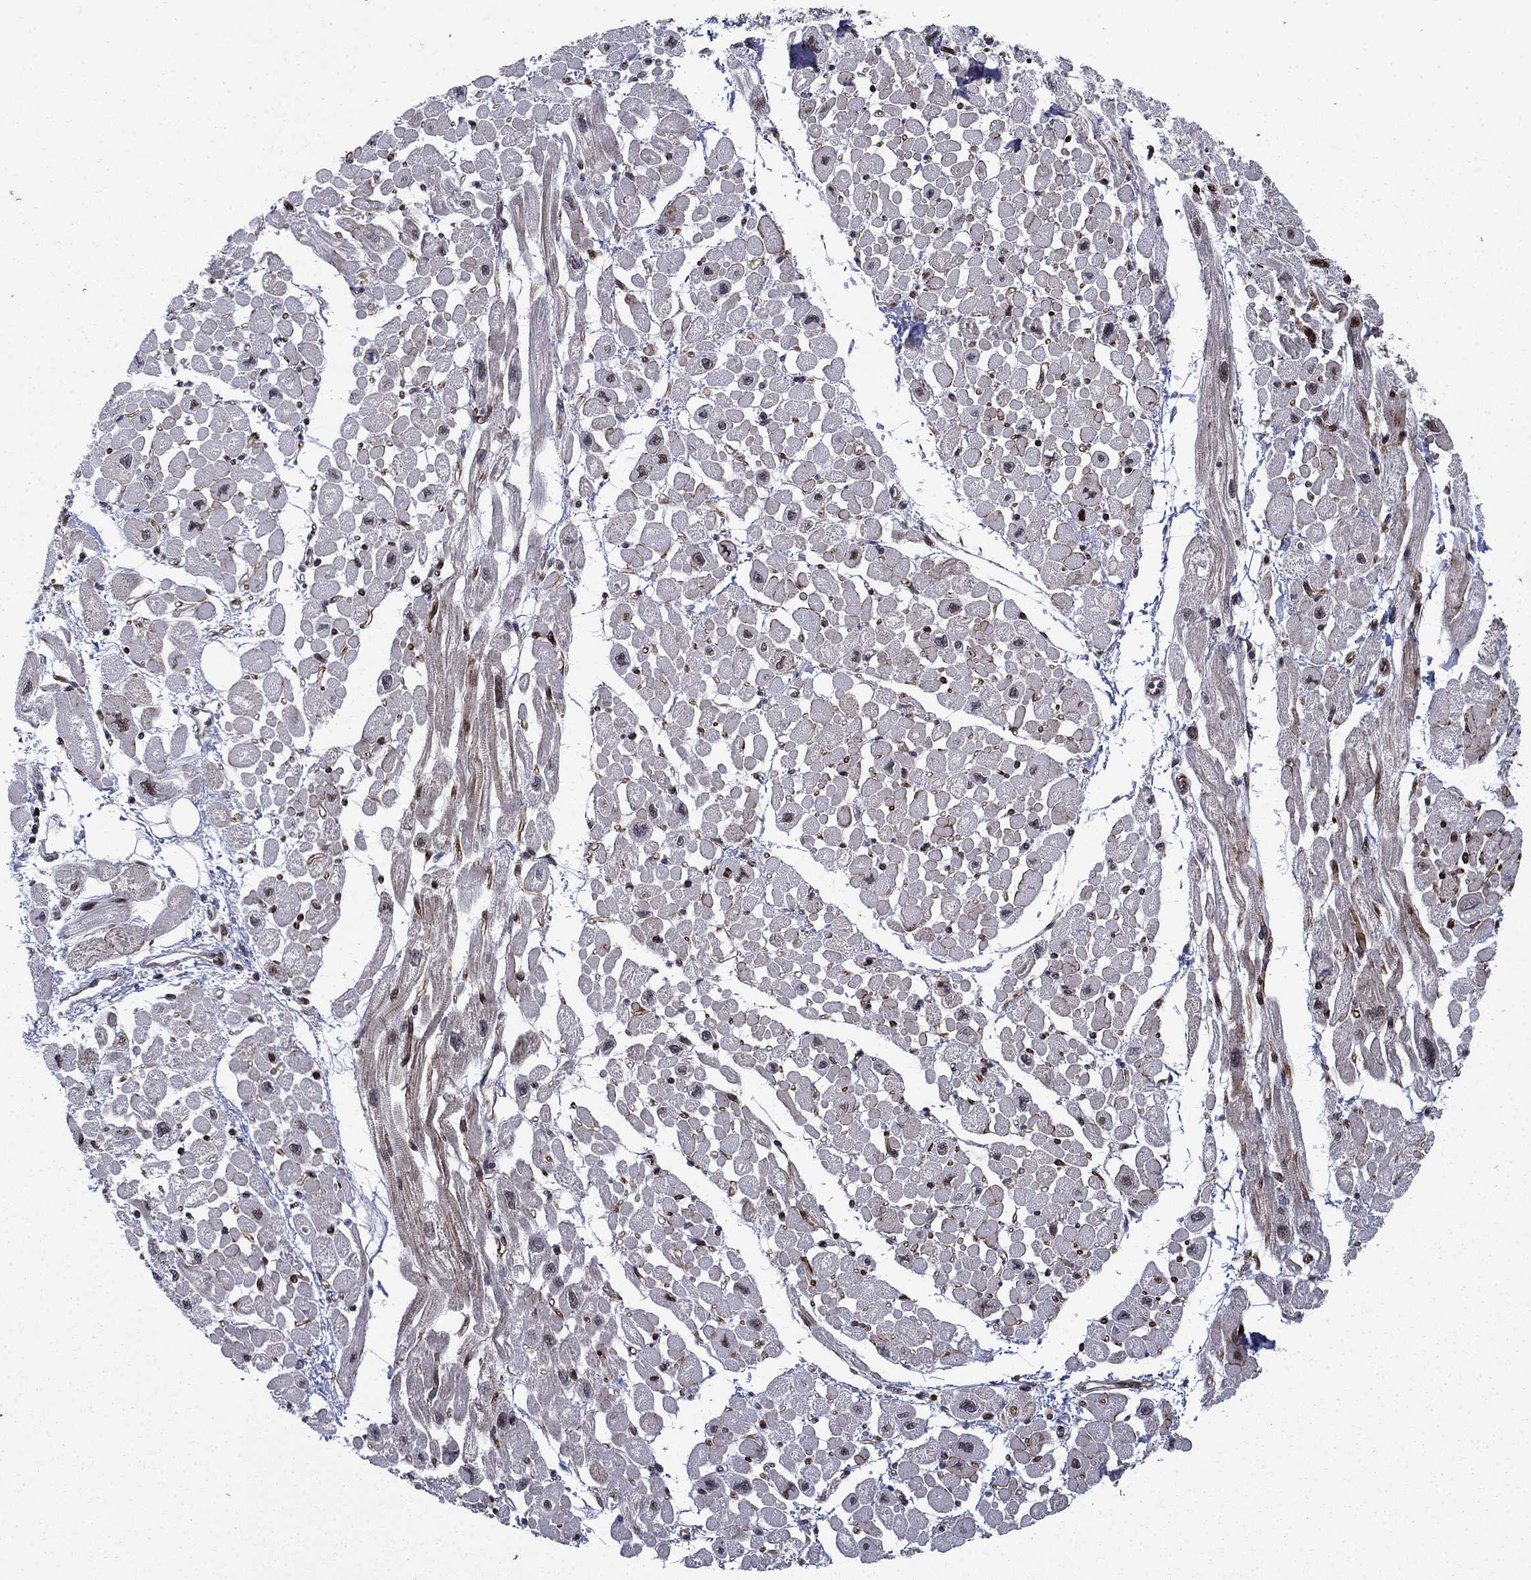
{"staining": {"intensity": "negative", "quantity": "none", "location": "none"}, "tissue": "heart muscle", "cell_type": "Cardiomyocytes", "image_type": "normal", "snomed": [{"axis": "morphology", "description": "Normal tissue, NOS"}, {"axis": "topography", "description": "Heart"}], "caption": "Heart muscle stained for a protein using immunohistochemistry reveals no expression cardiomyocytes.", "gene": "DHRS7", "patient": {"sex": "male", "age": 66}}